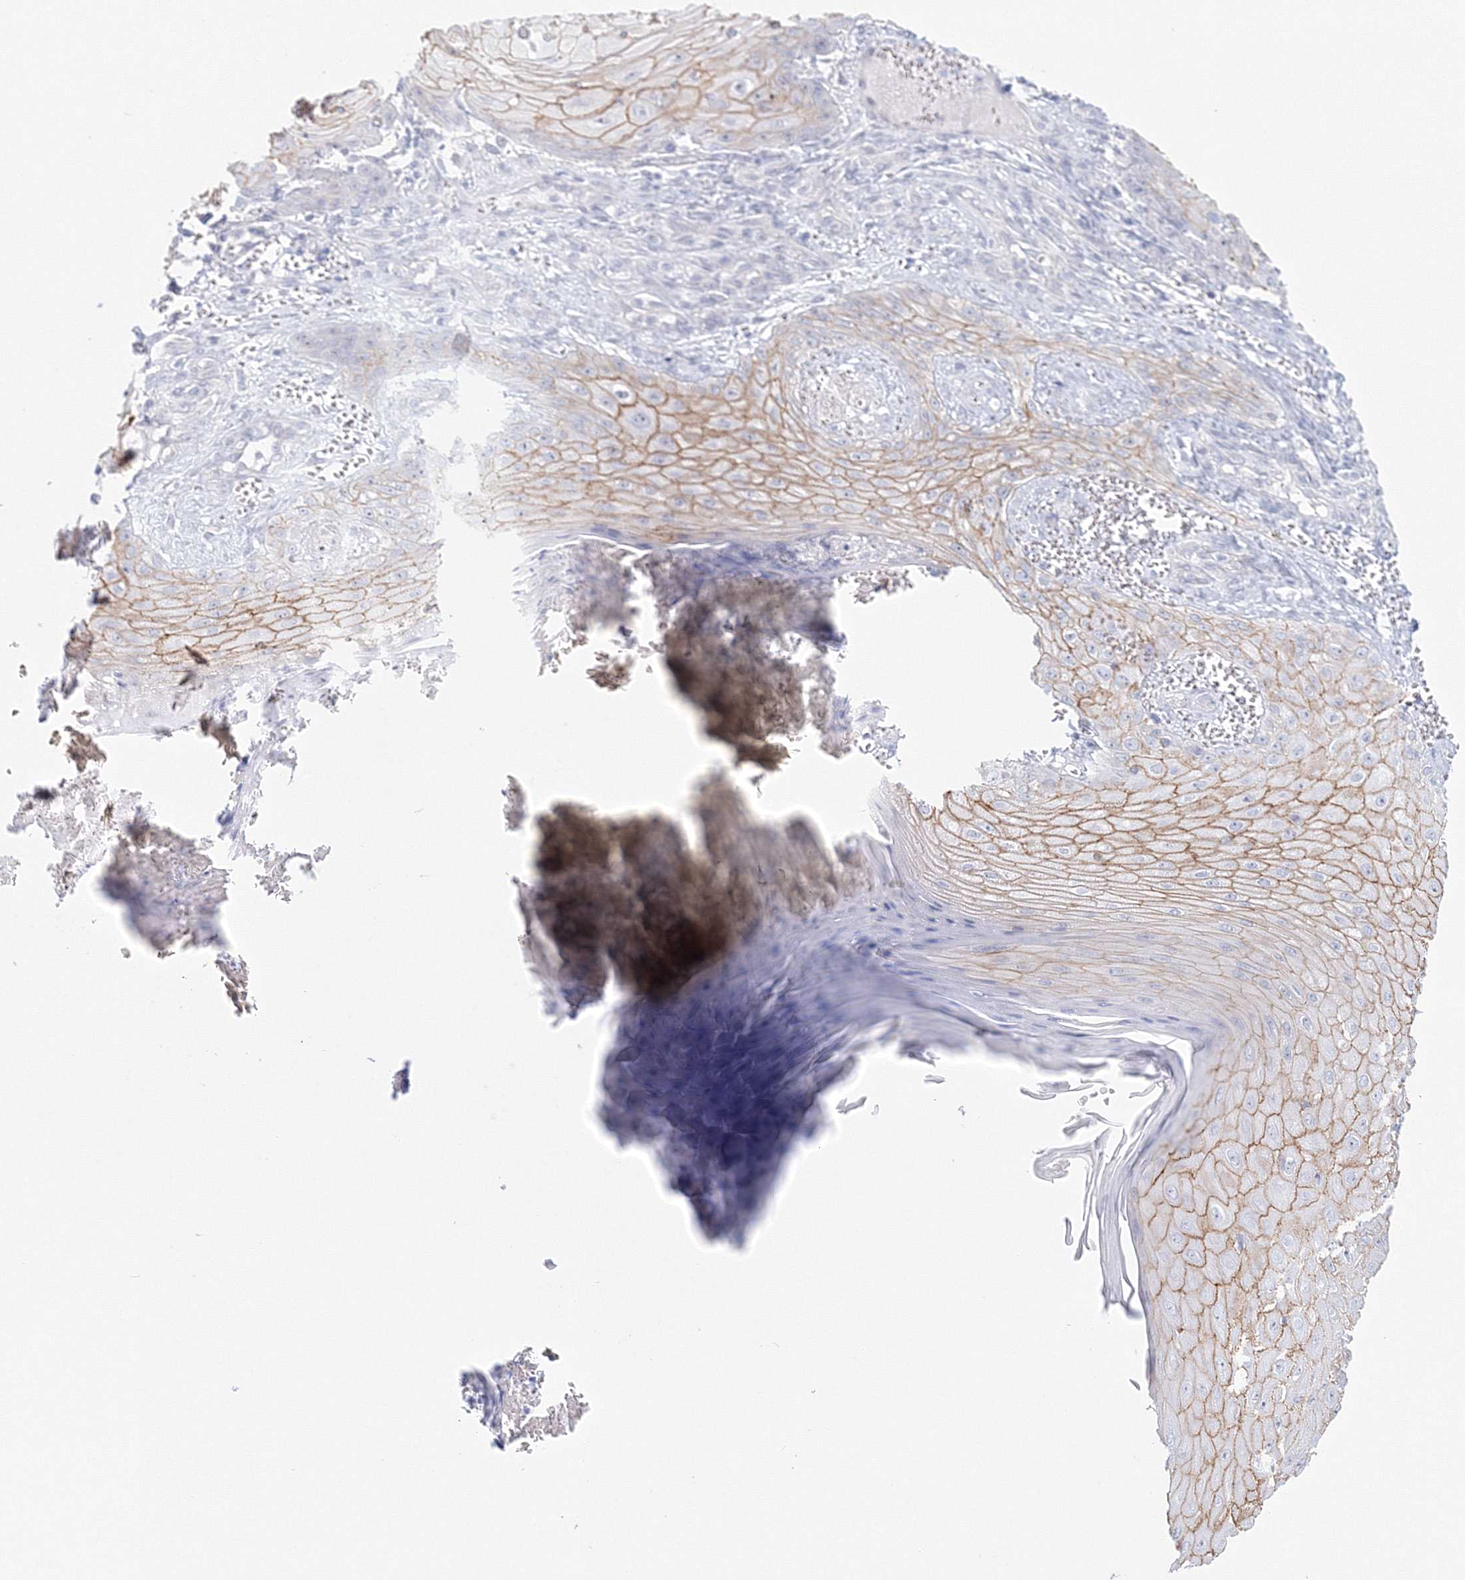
{"staining": {"intensity": "moderate", "quantity": "25%-75%", "location": "cytoplasmic/membranous"}, "tissue": "skin cancer", "cell_type": "Tumor cells", "image_type": "cancer", "snomed": [{"axis": "morphology", "description": "Squamous cell carcinoma, NOS"}, {"axis": "topography", "description": "Skin"}], "caption": "Tumor cells show moderate cytoplasmic/membranous staining in about 25%-75% of cells in squamous cell carcinoma (skin). The staining was performed using DAB (3,3'-diaminobenzidine), with brown indicating positive protein expression. Nuclei are stained blue with hematoxylin.", "gene": "VSIG1", "patient": {"sex": "male", "age": 74}}